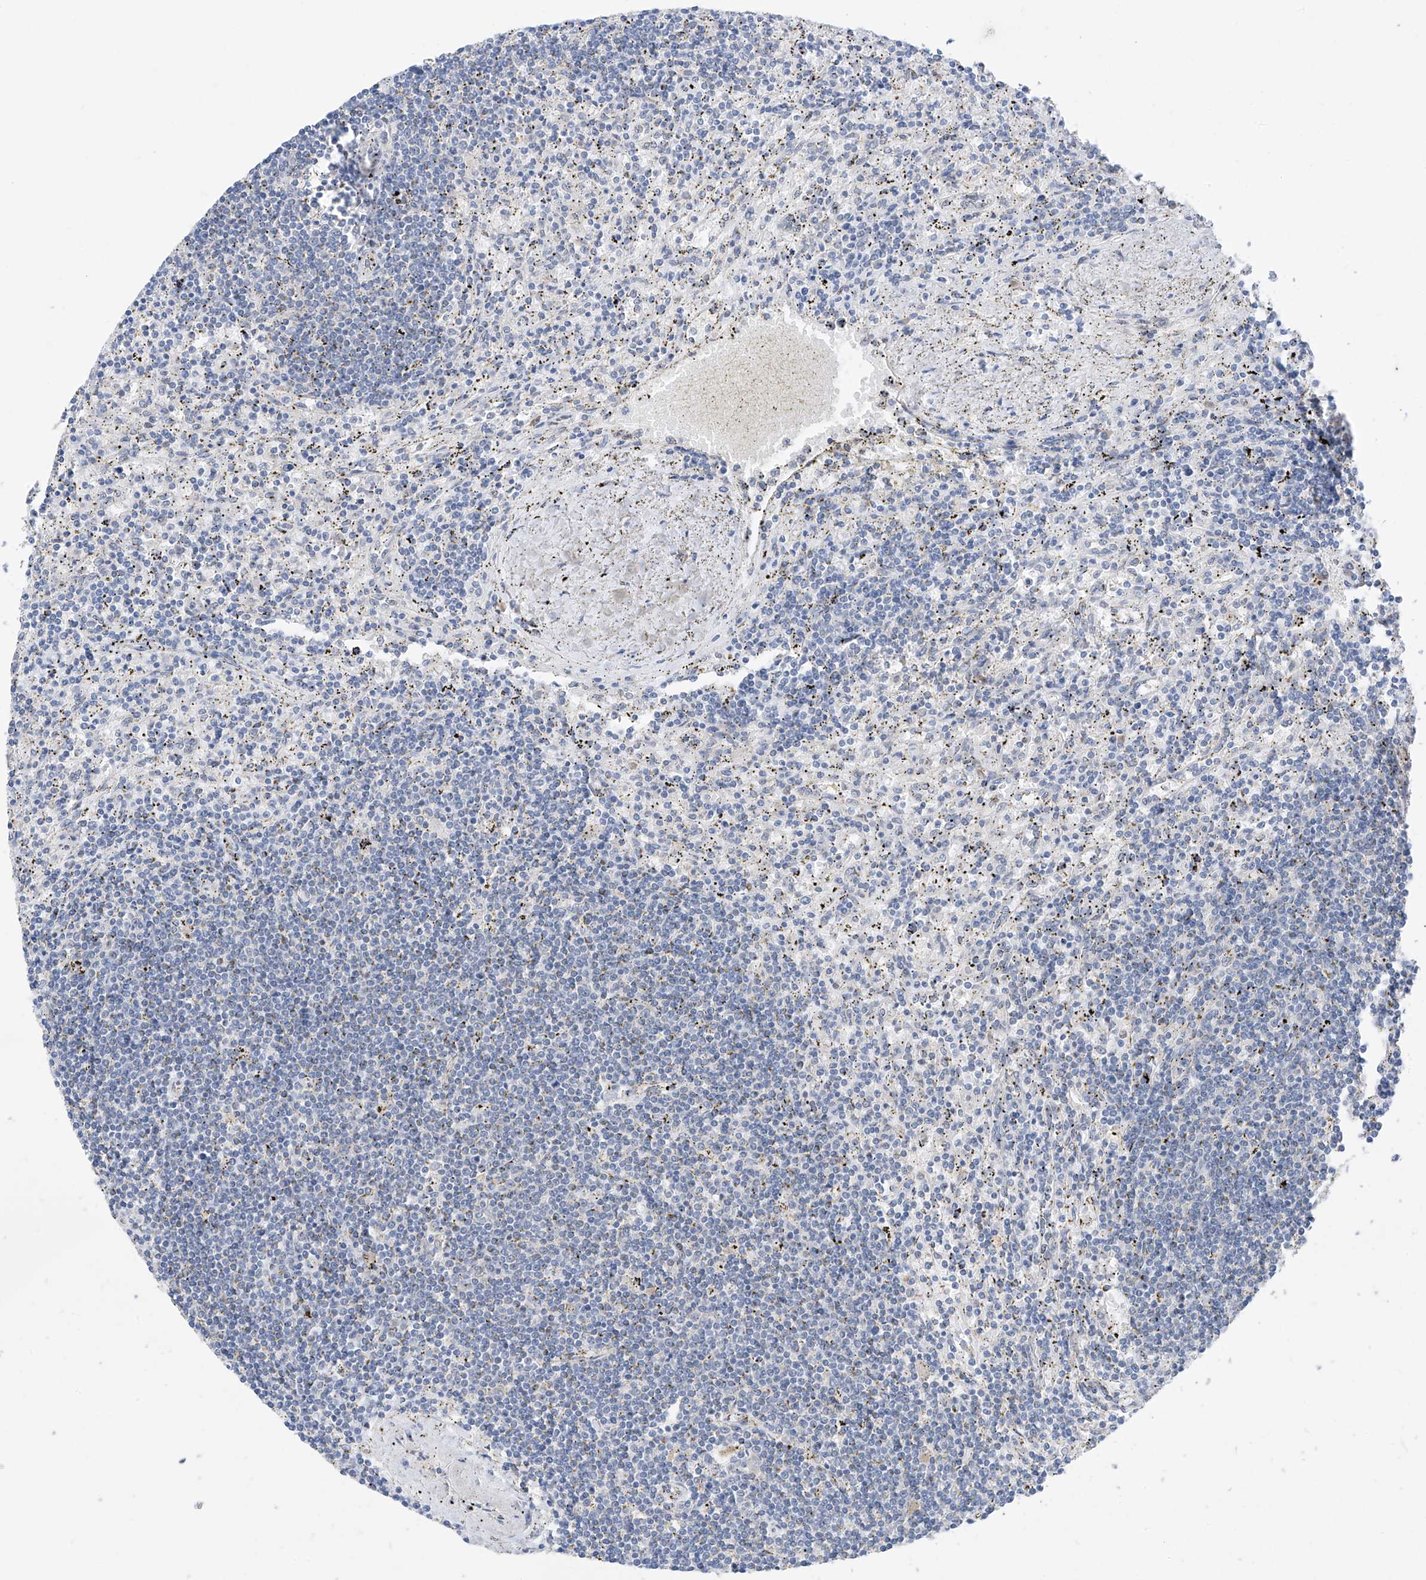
{"staining": {"intensity": "negative", "quantity": "none", "location": "none"}, "tissue": "lymphoma", "cell_type": "Tumor cells", "image_type": "cancer", "snomed": [{"axis": "morphology", "description": "Malignant lymphoma, non-Hodgkin's type, Low grade"}, {"axis": "topography", "description": "Spleen"}], "caption": "Tumor cells are negative for brown protein staining in malignant lymphoma, non-Hodgkin's type (low-grade). (Brightfield microscopy of DAB immunohistochemistry at high magnification).", "gene": "RPL4", "patient": {"sex": "male", "age": 76}}